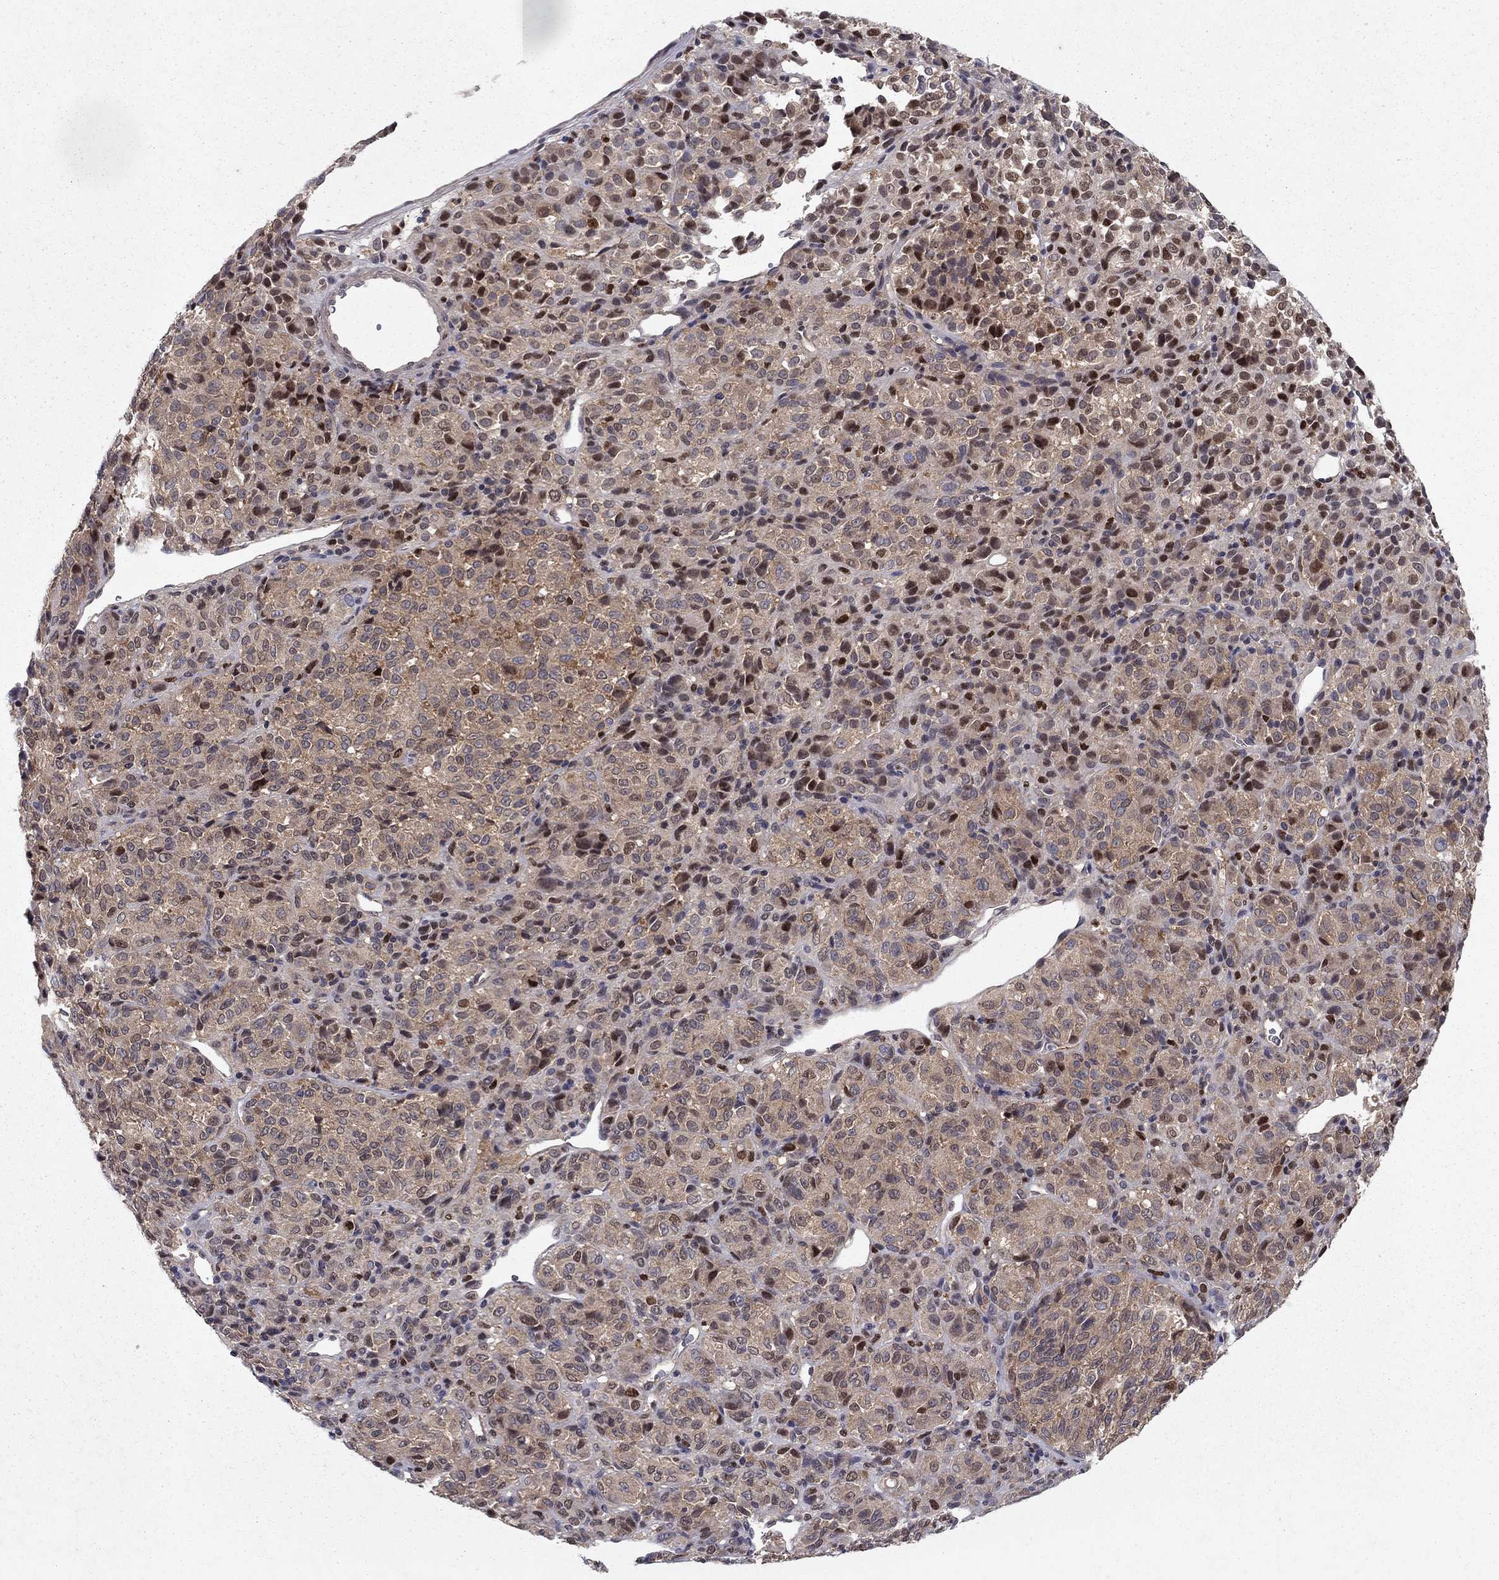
{"staining": {"intensity": "moderate", "quantity": "<25%", "location": "nuclear"}, "tissue": "melanoma", "cell_type": "Tumor cells", "image_type": "cancer", "snomed": [{"axis": "morphology", "description": "Malignant melanoma, Metastatic site"}, {"axis": "topography", "description": "Brain"}], "caption": "A brown stain shows moderate nuclear expression of a protein in human malignant melanoma (metastatic site) tumor cells.", "gene": "CRTC1", "patient": {"sex": "female", "age": 56}}